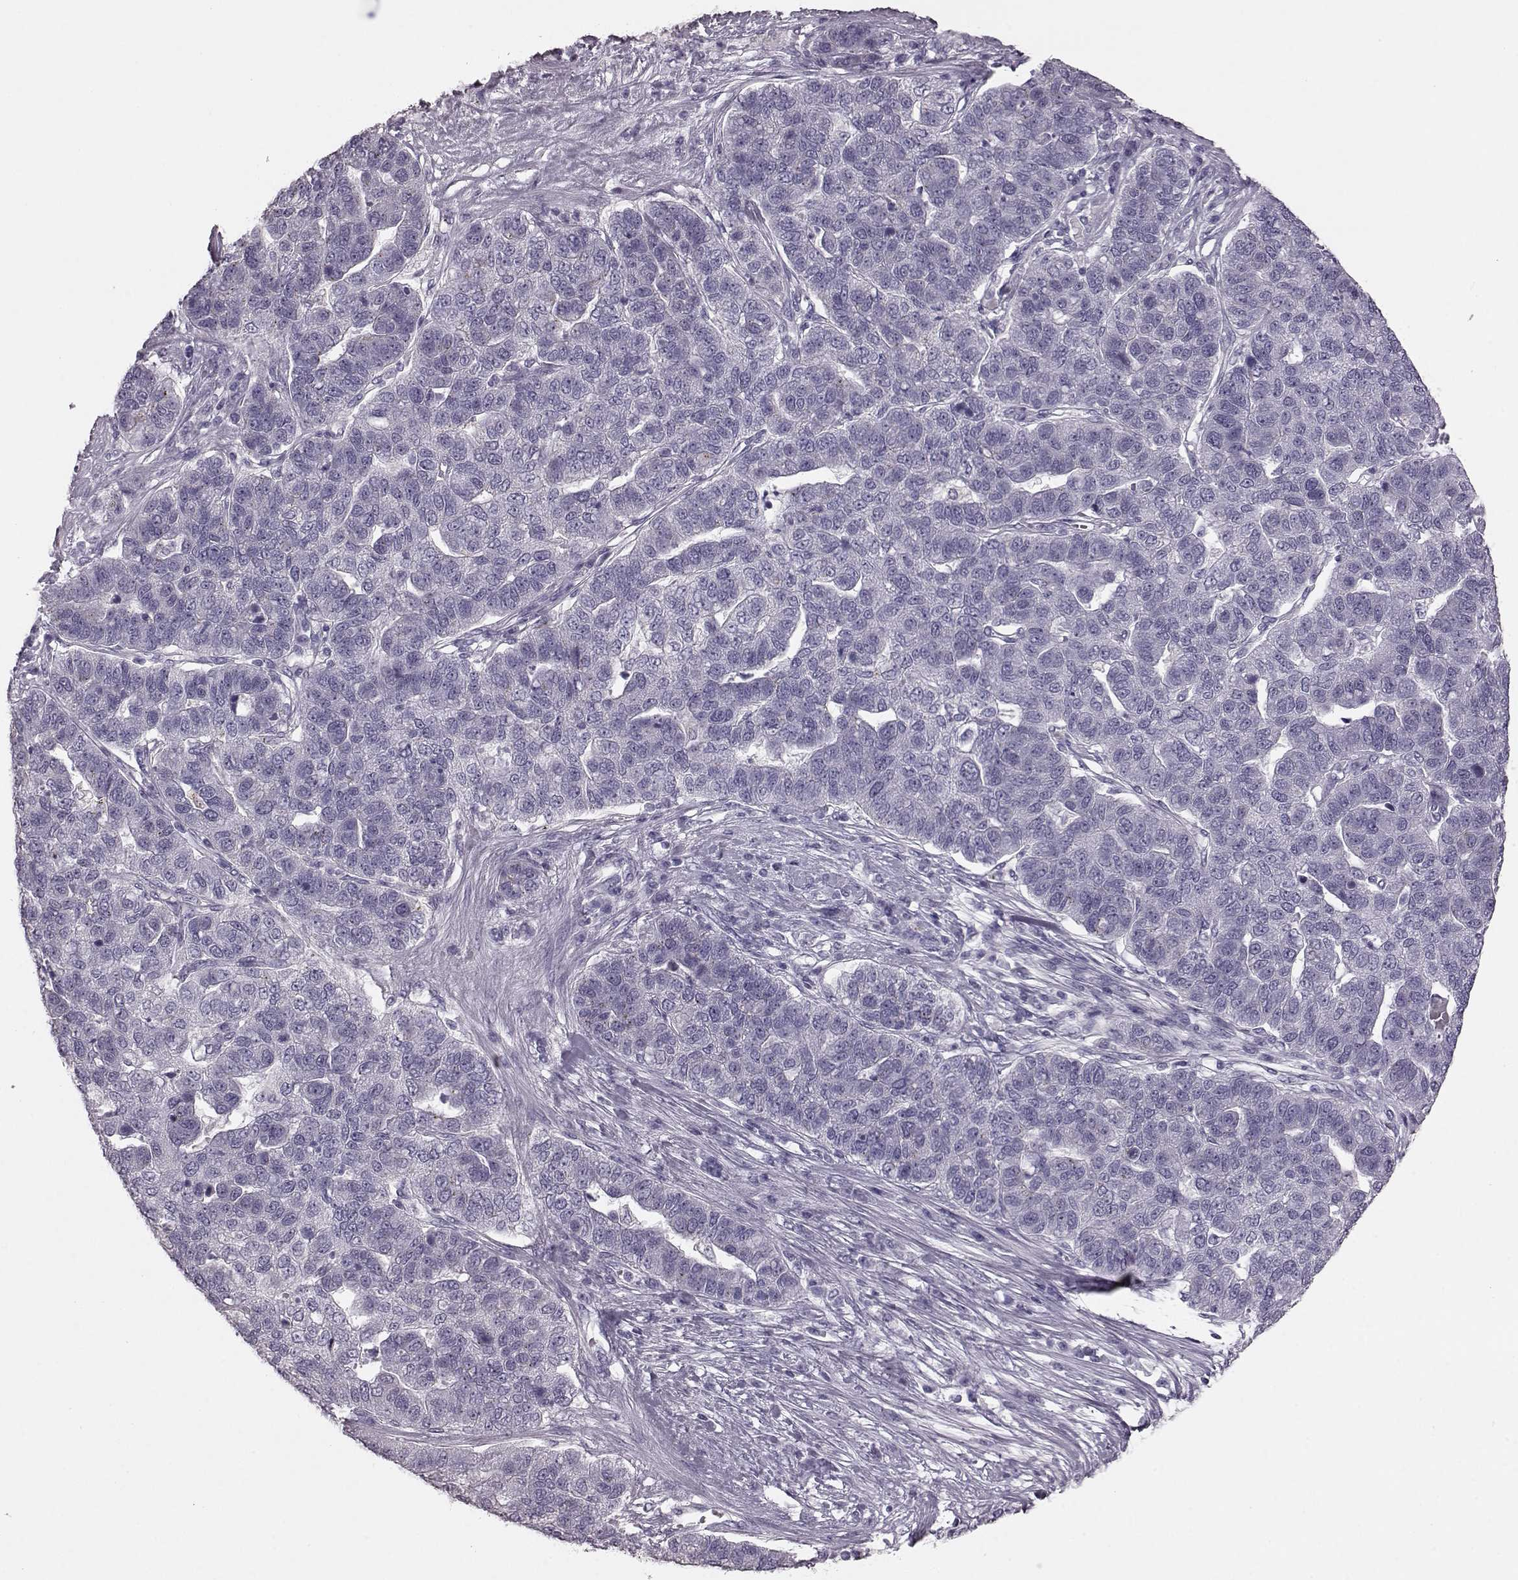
{"staining": {"intensity": "negative", "quantity": "none", "location": "none"}, "tissue": "pancreatic cancer", "cell_type": "Tumor cells", "image_type": "cancer", "snomed": [{"axis": "morphology", "description": "Adenocarcinoma, NOS"}, {"axis": "topography", "description": "Pancreas"}], "caption": "This histopathology image is of adenocarcinoma (pancreatic) stained with IHC to label a protein in brown with the nuclei are counter-stained blue. There is no positivity in tumor cells.", "gene": "CRYBA2", "patient": {"sex": "female", "age": 61}}